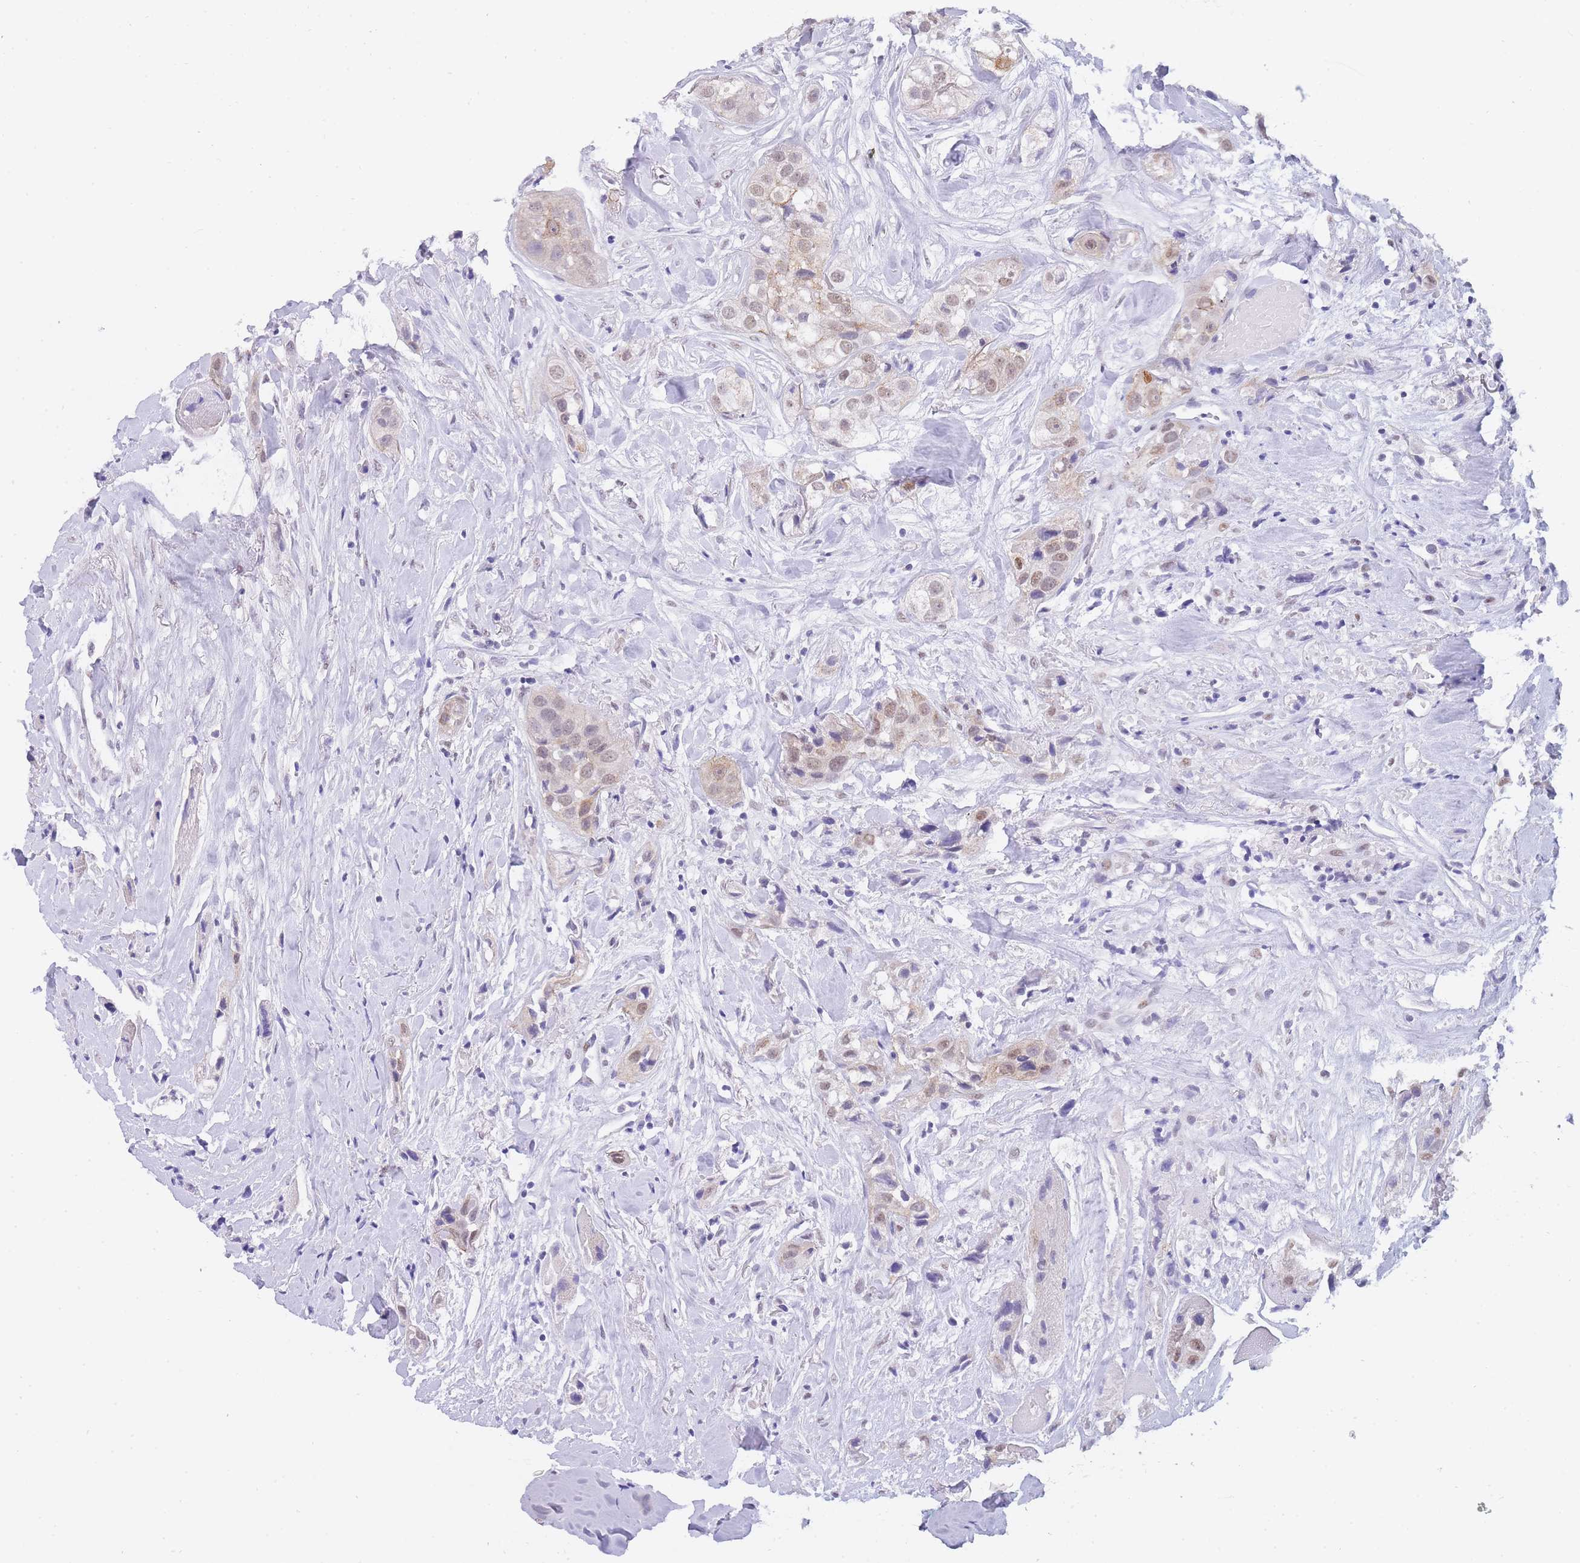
{"staining": {"intensity": "weak", "quantity": ">75%", "location": "cytoplasmic/membranous,nuclear"}, "tissue": "head and neck cancer", "cell_type": "Tumor cells", "image_type": "cancer", "snomed": [{"axis": "morphology", "description": "Normal tissue, NOS"}, {"axis": "morphology", "description": "Squamous cell carcinoma, NOS"}, {"axis": "topography", "description": "Skeletal muscle"}, {"axis": "topography", "description": "Head-Neck"}], "caption": "Head and neck cancer (squamous cell carcinoma) stained for a protein reveals weak cytoplasmic/membranous and nuclear positivity in tumor cells. (DAB IHC with brightfield microscopy, high magnification).", "gene": "FRAT2", "patient": {"sex": "male", "age": 51}}